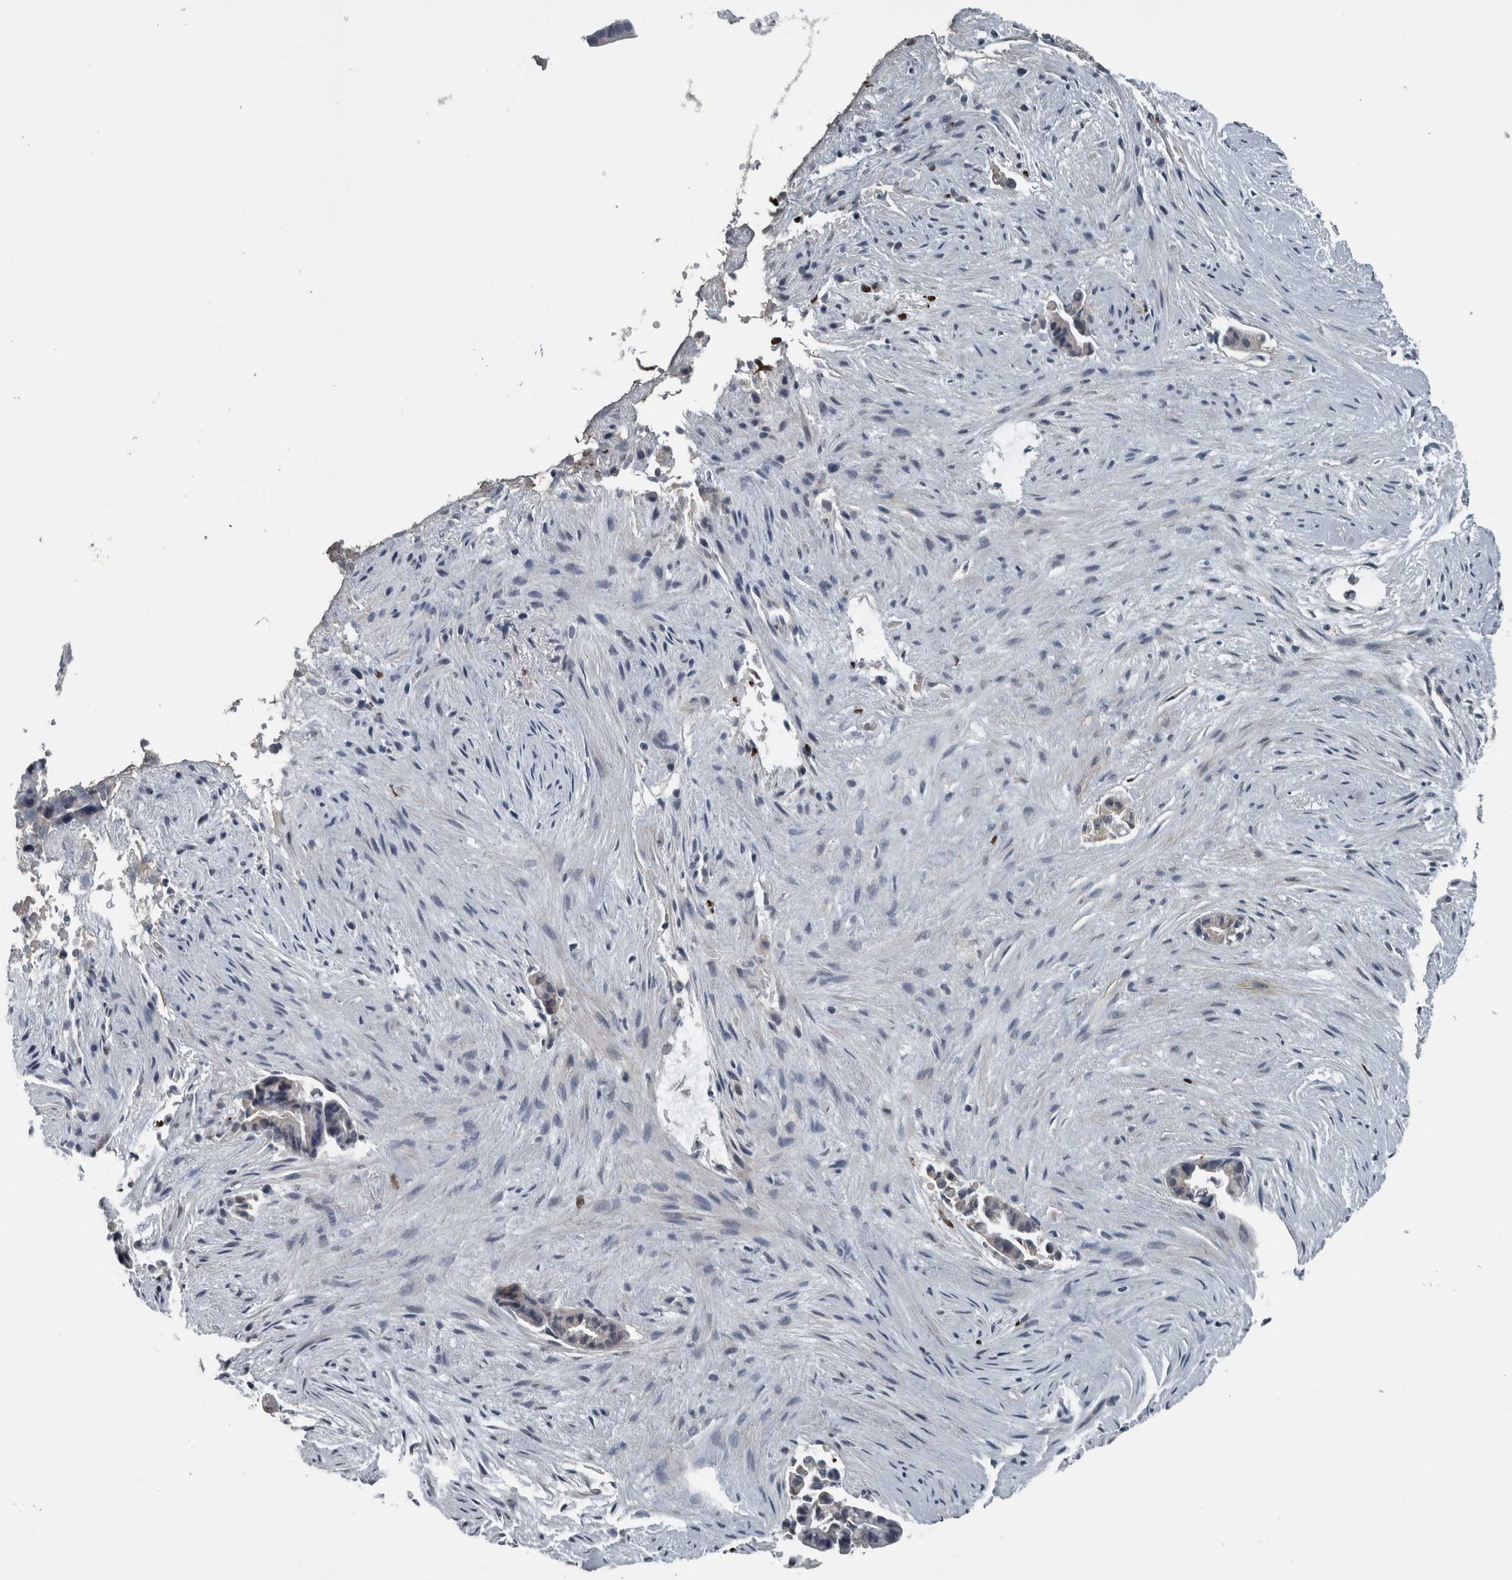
{"staining": {"intensity": "negative", "quantity": "none", "location": "none"}, "tissue": "liver cancer", "cell_type": "Tumor cells", "image_type": "cancer", "snomed": [{"axis": "morphology", "description": "Cholangiocarcinoma"}, {"axis": "topography", "description": "Liver"}], "caption": "An image of liver cancer (cholangiocarcinoma) stained for a protein displays no brown staining in tumor cells.", "gene": "KRT20", "patient": {"sex": "female", "age": 55}}